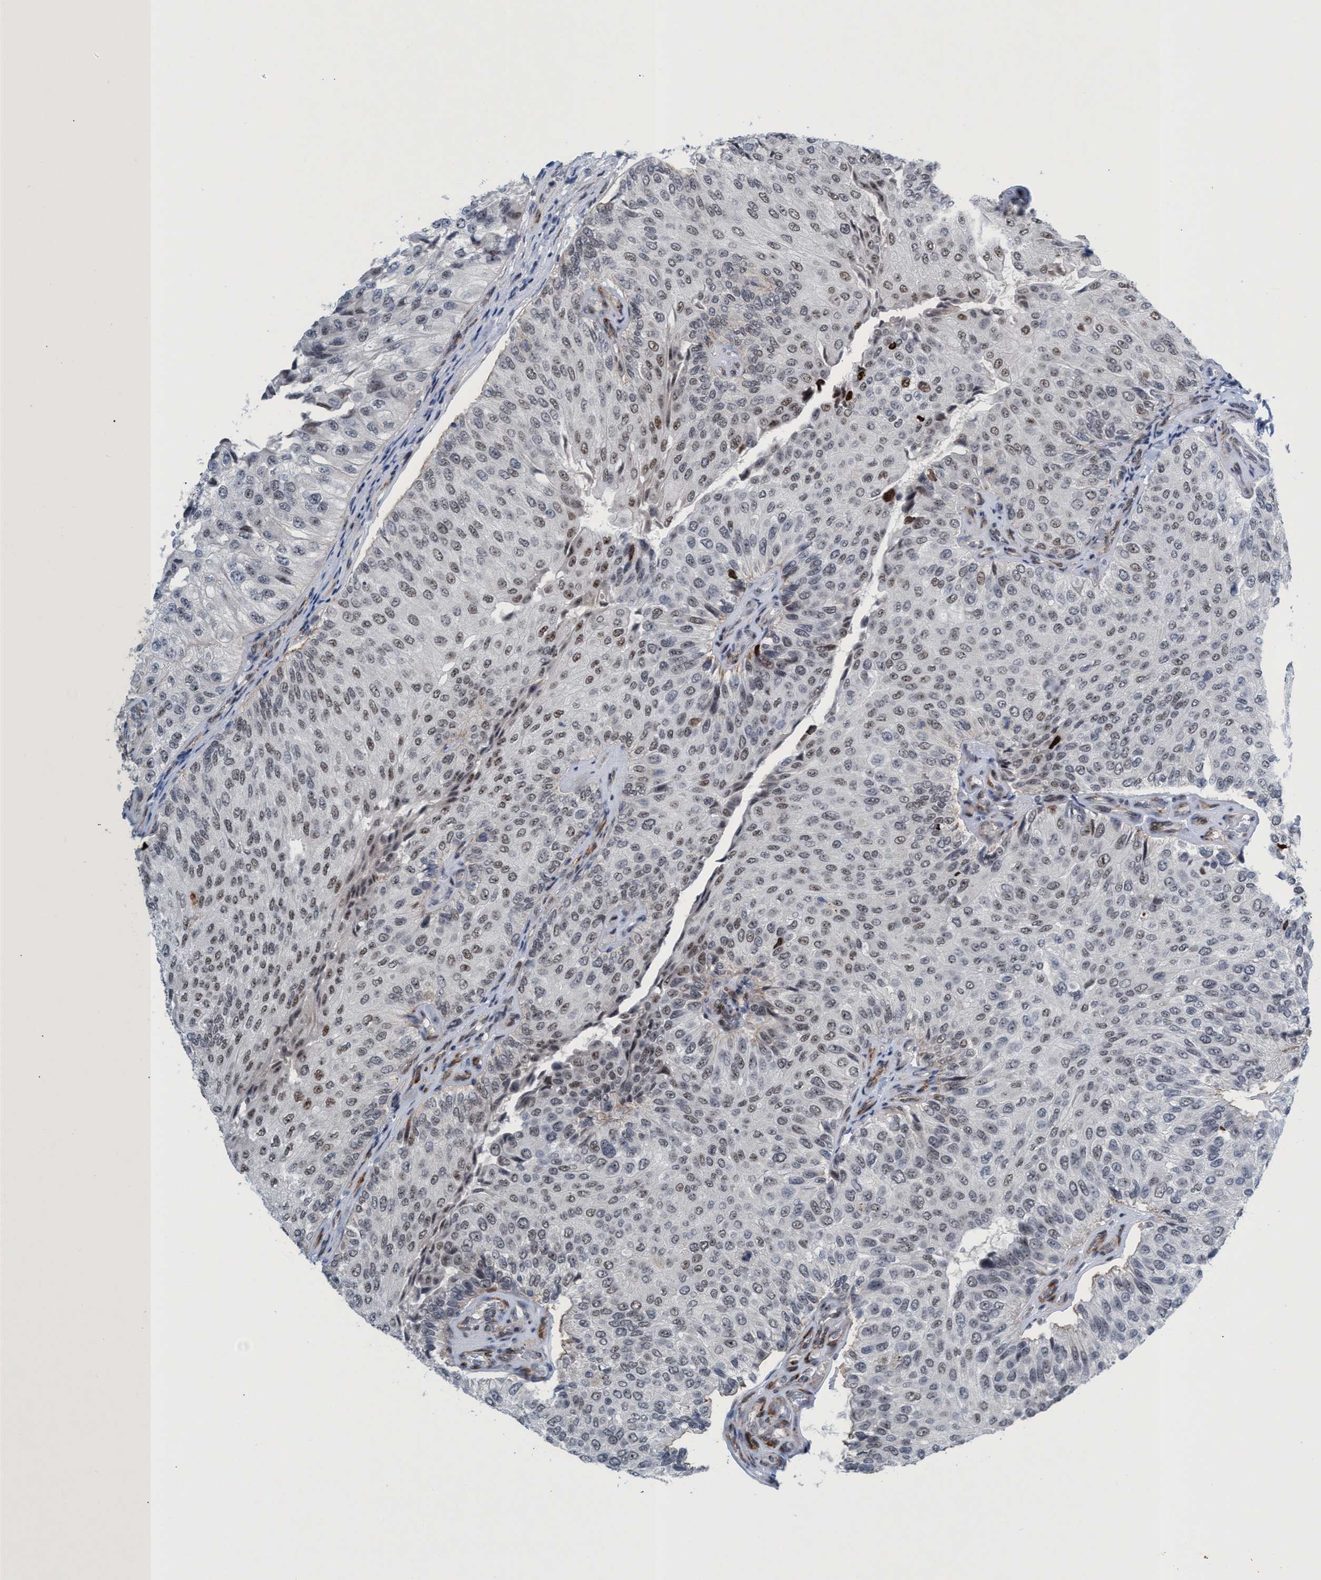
{"staining": {"intensity": "weak", "quantity": "25%-75%", "location": "nuclear"}, "tissue": "urothelial cancer", "cell_type": "Tumor cells", "image_type": "cancer", "snomed": [{"axis": "morphology", "description": "Urothelial carcinoma, High grade"}, {"axis": "topography", "description": "Kidney"}, {"axis": "topography", "description": "Urinary bladder"}], "caption": "This is an image of immunohistochemistry (IHC) staining of urothelial cancer, which shows weak positivity in the nuclear of tumor cells.", "gene": "CWC27", "patient": {"sex": "male", "age": 77}}